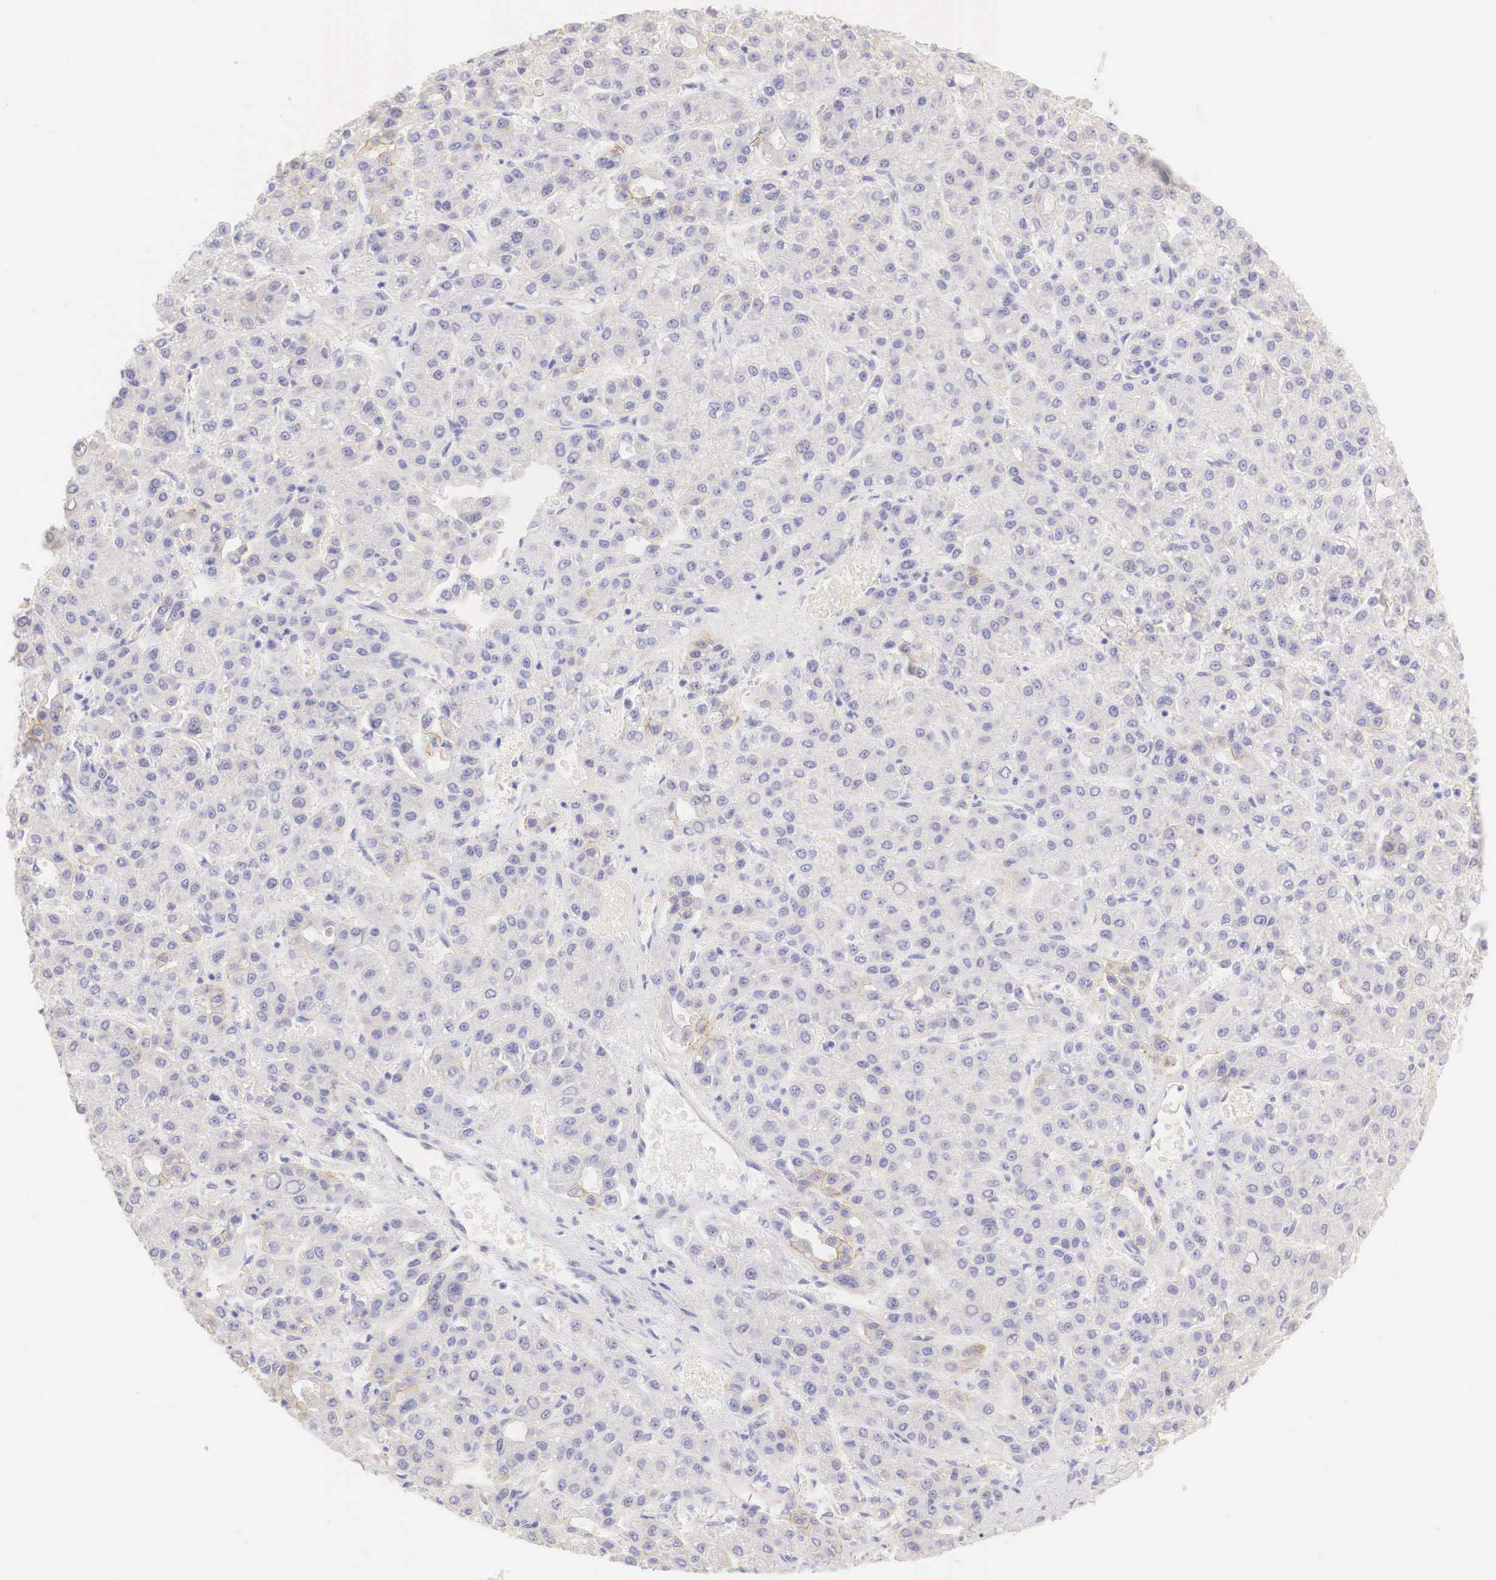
{"staining": {"intensity": "weak", "quantity": "<25%", "location": "cytoplasmic/membranous"}, "tissue": "liver cancer", "cell_type": "Tumor cells", "image_type": "cancer", "snomed": [{"axis": "morphology", "description": "Carcinoma, Hepatocellular, NOS"}, {"axis": "topography", "description": "Liver"}], "caption": "This is an IHC histopathology image of human liver hepatocellular carcinoma. There is no staining in tumor cells.", "gene": "ERBB2", "patient": {"sex": "male", "age": 69}}